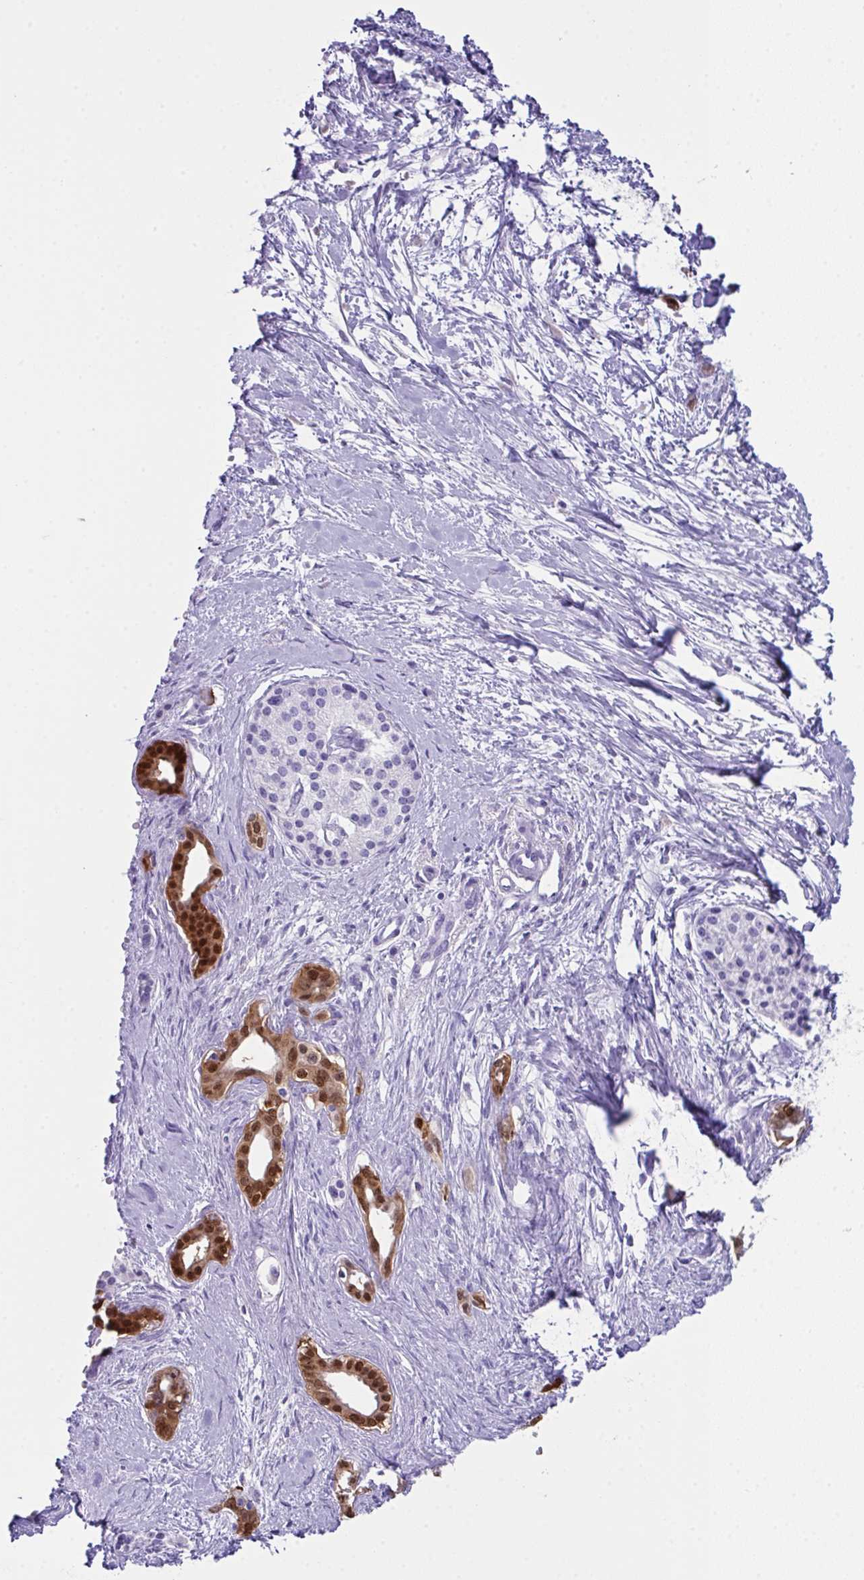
{"staining": {"intensity": "moderate", "quantity": ">75%", "location": "cytoplasmic/membranous,nuclear"}, "tissue": "pancreatic cancer", "cell_type": "Tumor cells", "image_type": "cancer", "snomed": [{"axis": "morphology", "description": "Adenocarcinoma, NOS"}, {"axis": "topography", "description": "Pancreas"}], "caption": "A medium amount of moderate cytoplasmic/membranous and nuclear staining is present in approximately >75% of tumor cells in adenocarcinoma (pancreatic) tissue.", "gene": "LGALS4", "patient": {"sex": "female", "age": 50}}